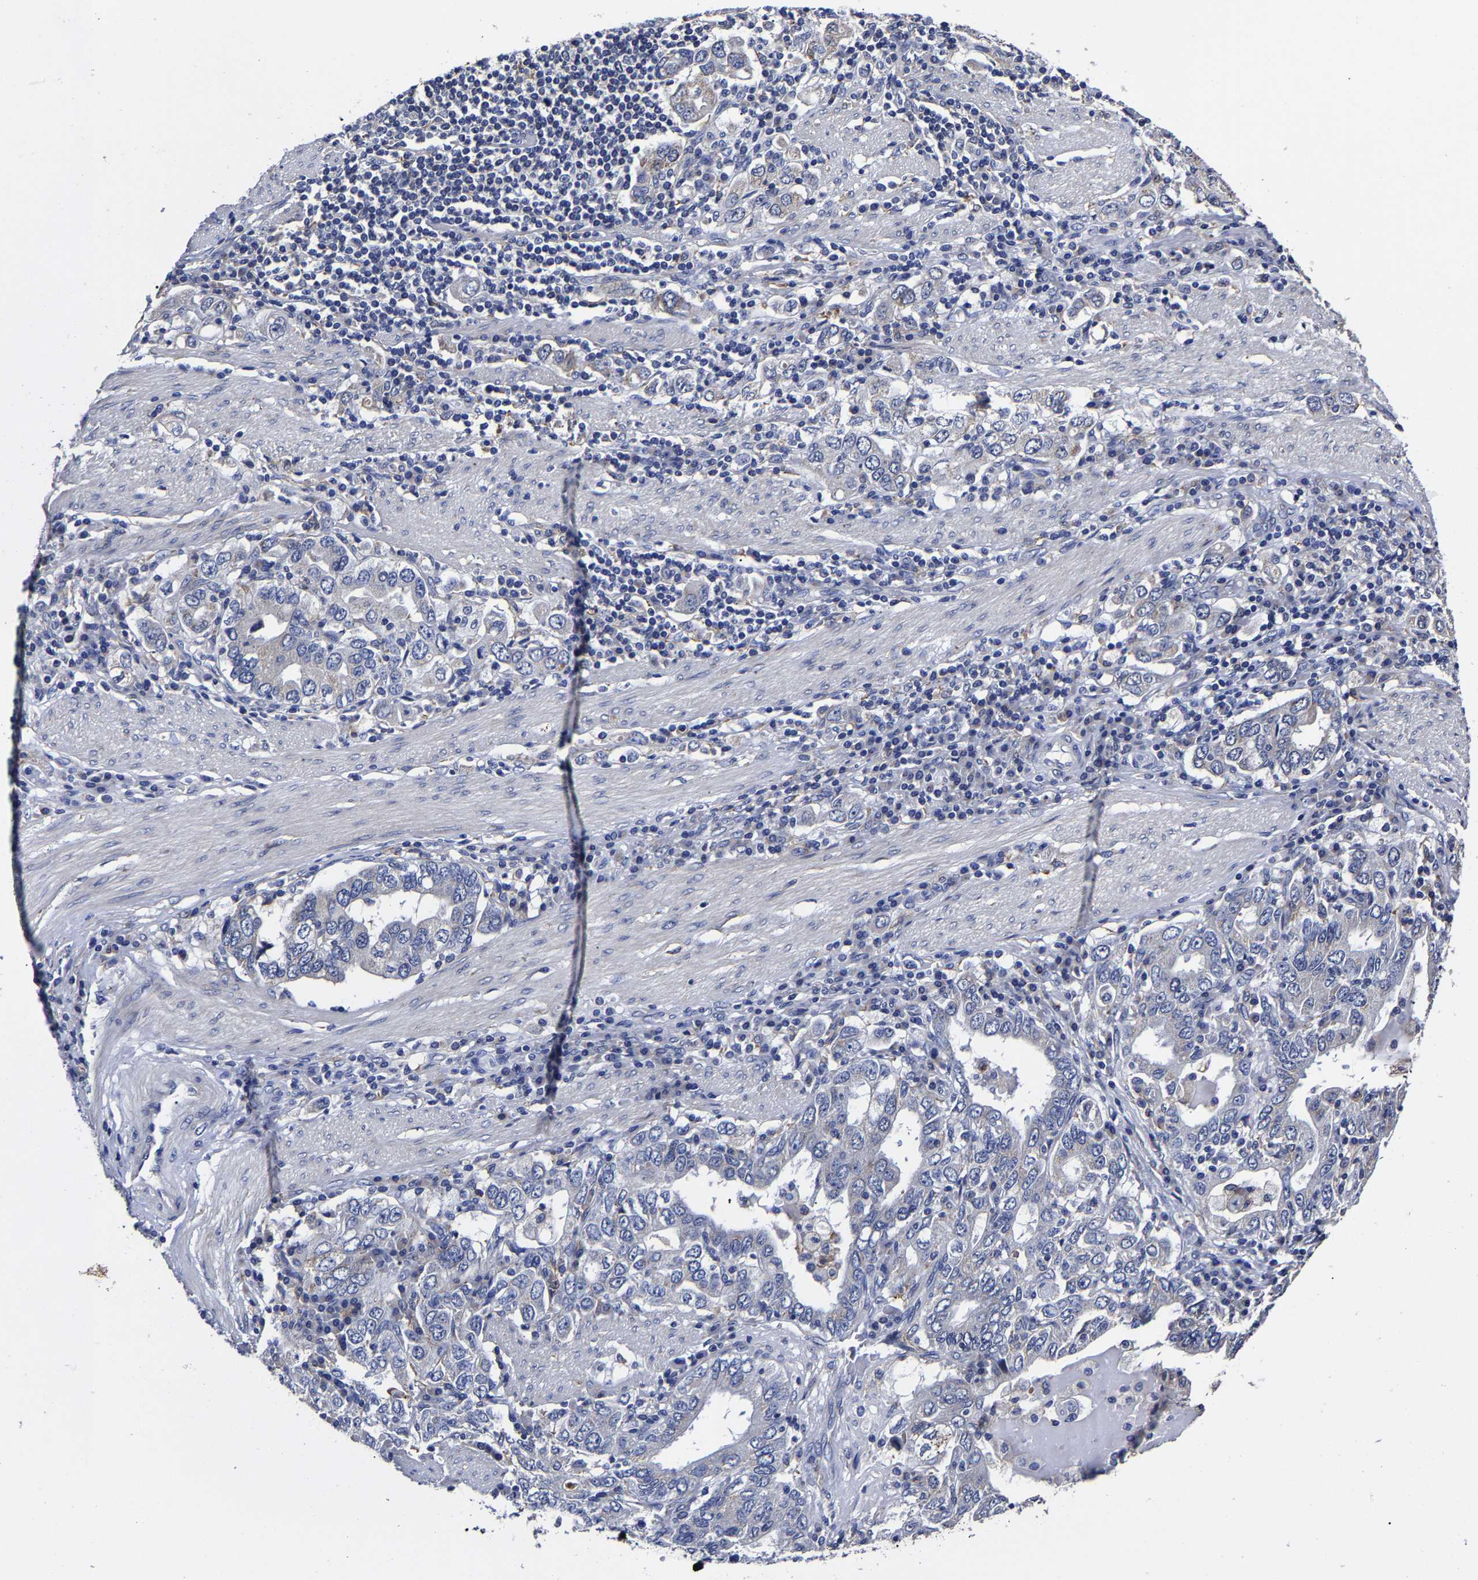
{"staining": {"intensity": "negative", "quantity": "none", "location": "none"}, "tissue": "stomach cancer", "cell_type": "Tumor cells", "image_type": "cancer", "snomed": [{"axis": "morphology", "description": "Adenocarcinoma, NOS"}, {"axis": "topography", "description": "Stomach, upper"}], "caption": "This photomicrograph is of stomach adenocarcinoma stained with IHC to label a protein in brown with the nuclei are counter-stained blue. There is no staining in tumor cells. Nuclei are stained in blue.", "gene": "AASS", "patient": {"sex": "male", "age": 62}}